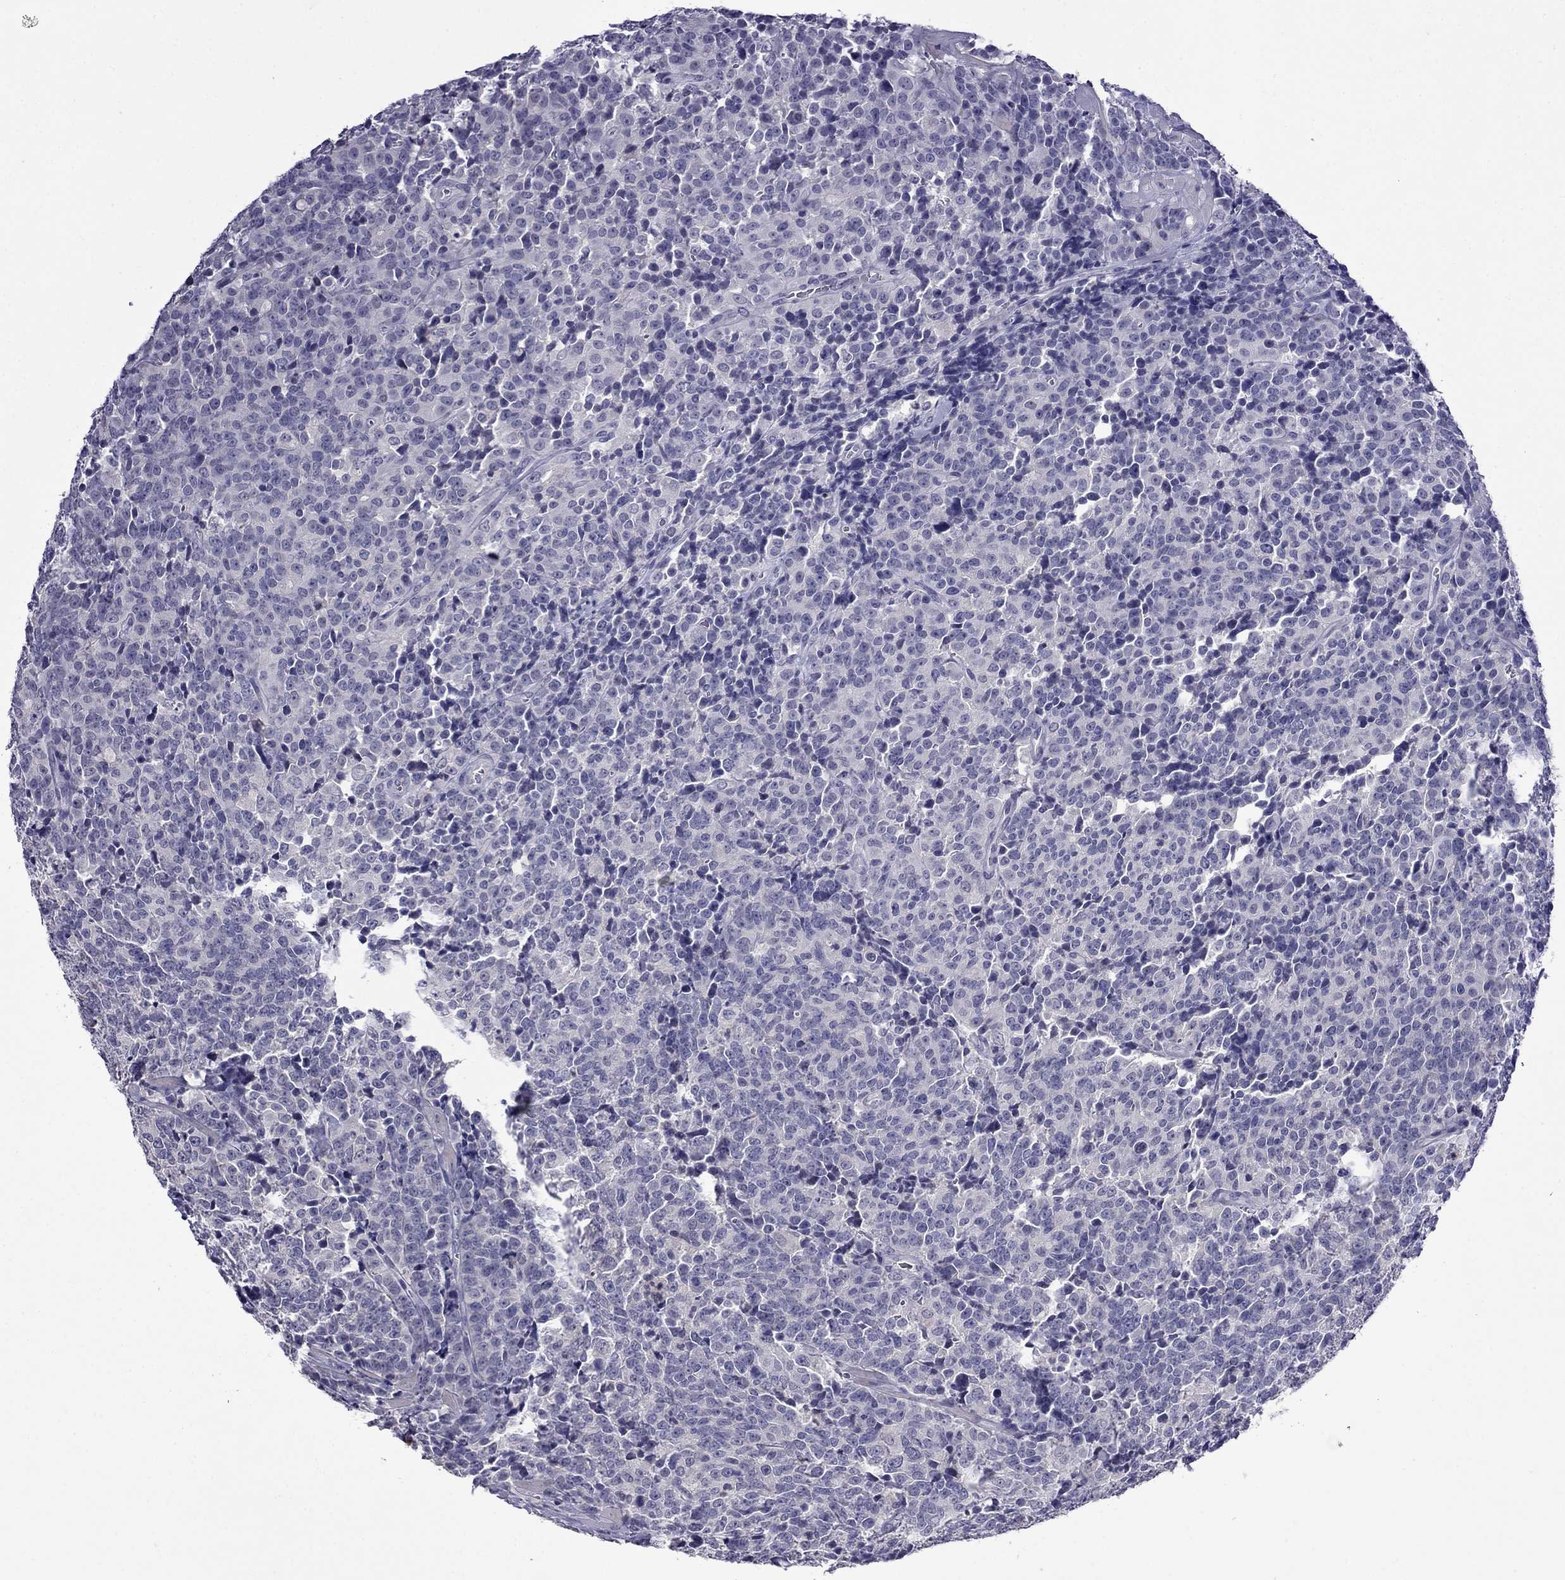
{"staining": {"intensity": "negative", "quantity": "none", "location": "none"}, "tissue": "prostate cancer", "cell_type": "Tumor cells", "image_type": "cancer", "snomed": [{"axis": "morphology", "description": "Adenocarcinoma, NOS"}, {"axis": "topography", "description": "Prostate"}], "caption": "Prostate cancer (adenocarcinoma) was stained to show a protein in brown. There is no significant positivity in tumor cells.", "gene": "STAR", "patient": {"sex": "male", "age": 67}}